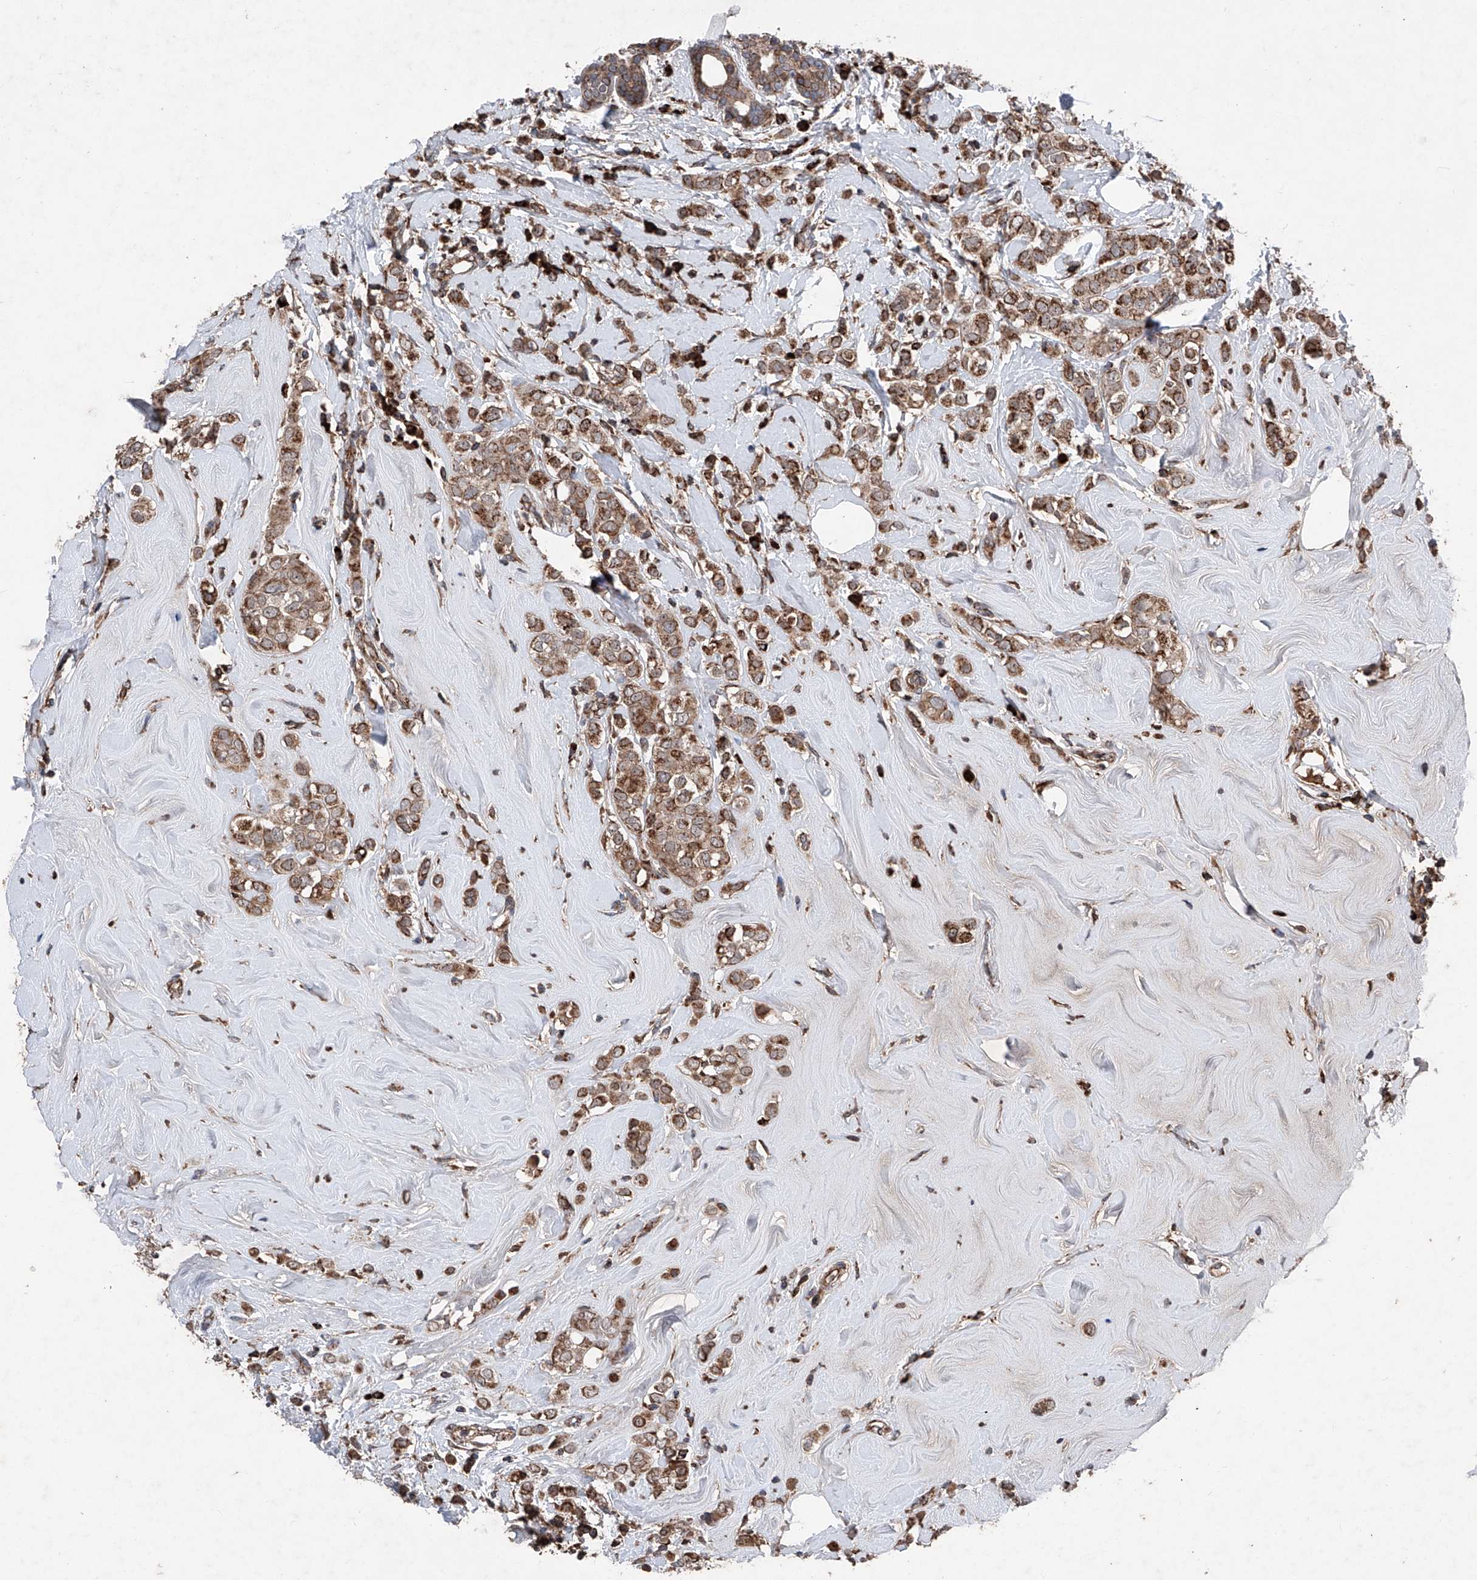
{"staining": {"intensity": "moderate", "quantity": ">75%", "location": "cytoplasmic/membranous"}, "tissue": "breast cancer", "cell_type": "Tumor cells", "image_type": "cancer", "snomed": [{"axis": "morphology", "description": "Lobular carcinoma"}, {"axis": "topography", "description": "Breast"}], "caption": "A photomicrograph showing moderate cytoplasmic/membranous expression in approximately >75% of tumor cells in breast cancer (lobular carcinoma), as visualized by brown immunohistochemical staining.", "gene": "DAD1", "patient": {"sex": "female", "age": 47}}